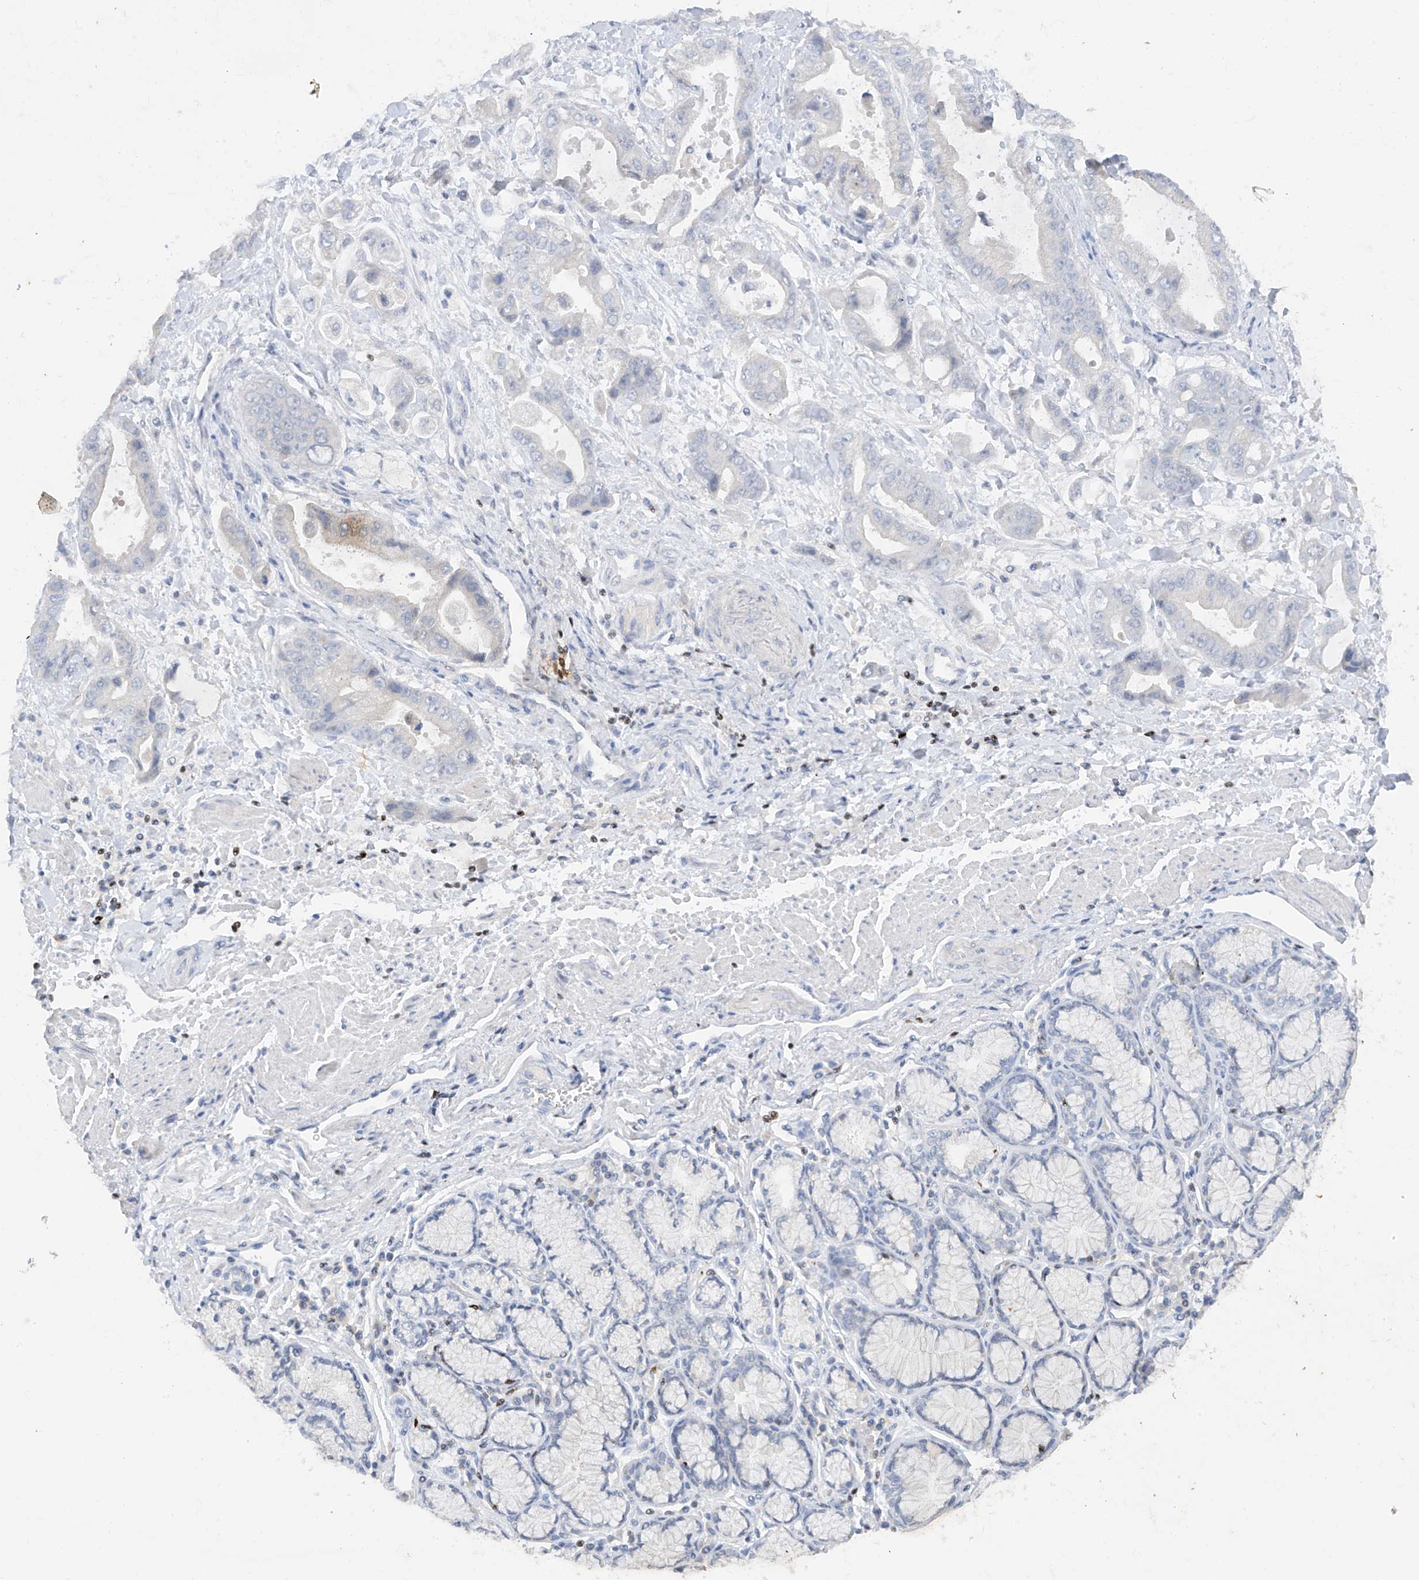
{"staining": {"intensity": "negative", "quantity": "none", "location": "none"}, "tissue": "stomach cancer", "cell_type": "Tumor cells", "image_type": "cancer", "snomed": [{"axis": "morphology", "description": "Adenocarcinoma, NOS"}, {"axis": "topography", "description": "Stomach"}], "caption": "IHC photomicrograph of neoplastic tissue: human stomach cancer (adenocarcinoma) stained with DAB (3,3'-diaminobenzidine) shows no significant protein positivity in tumor cells. The staining was performed using DAB to visualize the protein expression in brown, while the nuclei were stained in blue with hematoxylin (Magnification: 20x).", "gene": "TBX21", "patient": {"sex": "male", "age": 62}}